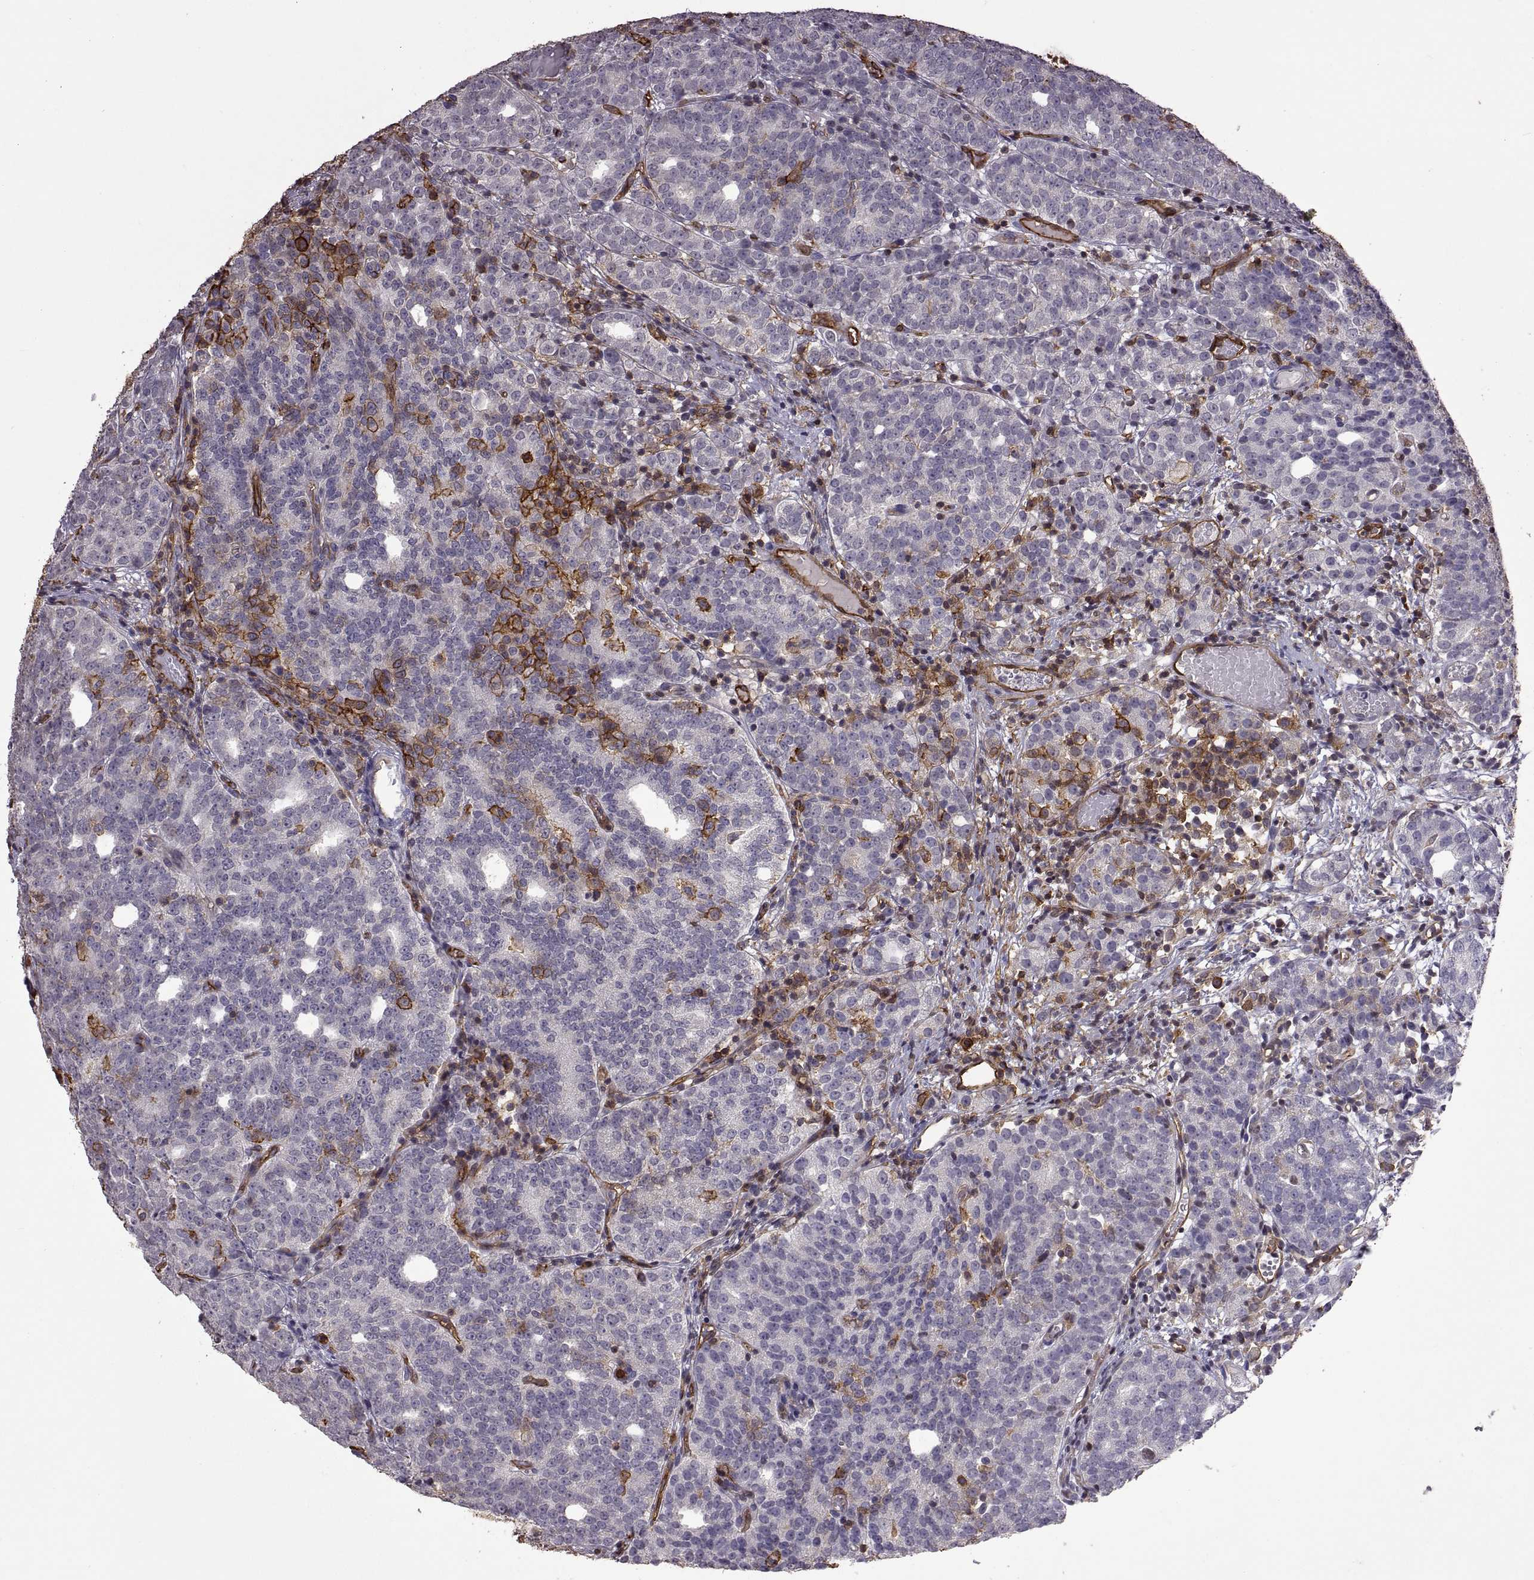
{"staining": {"intensity": "strong", "quantity": "<25%", "location": "cytoplasmic/membranous"}, "tissue": "prostate cancer", "cell_type": "Tumor cells", "image_type": "cancer", "snomed": [{"axis": "morphology", "description": "Adenocarcinoma, High grade"}, {"axis": "topography", "description": "Prostate"}], "caption": "Prostate cancer (high-grade adenocarcinoma) tissue demonstrates strong cytoplasmic/membranous positivity in approximately <25% of tumor cells", "gene": "S100A10", "patient": {"sex": "male", "age": 53}}